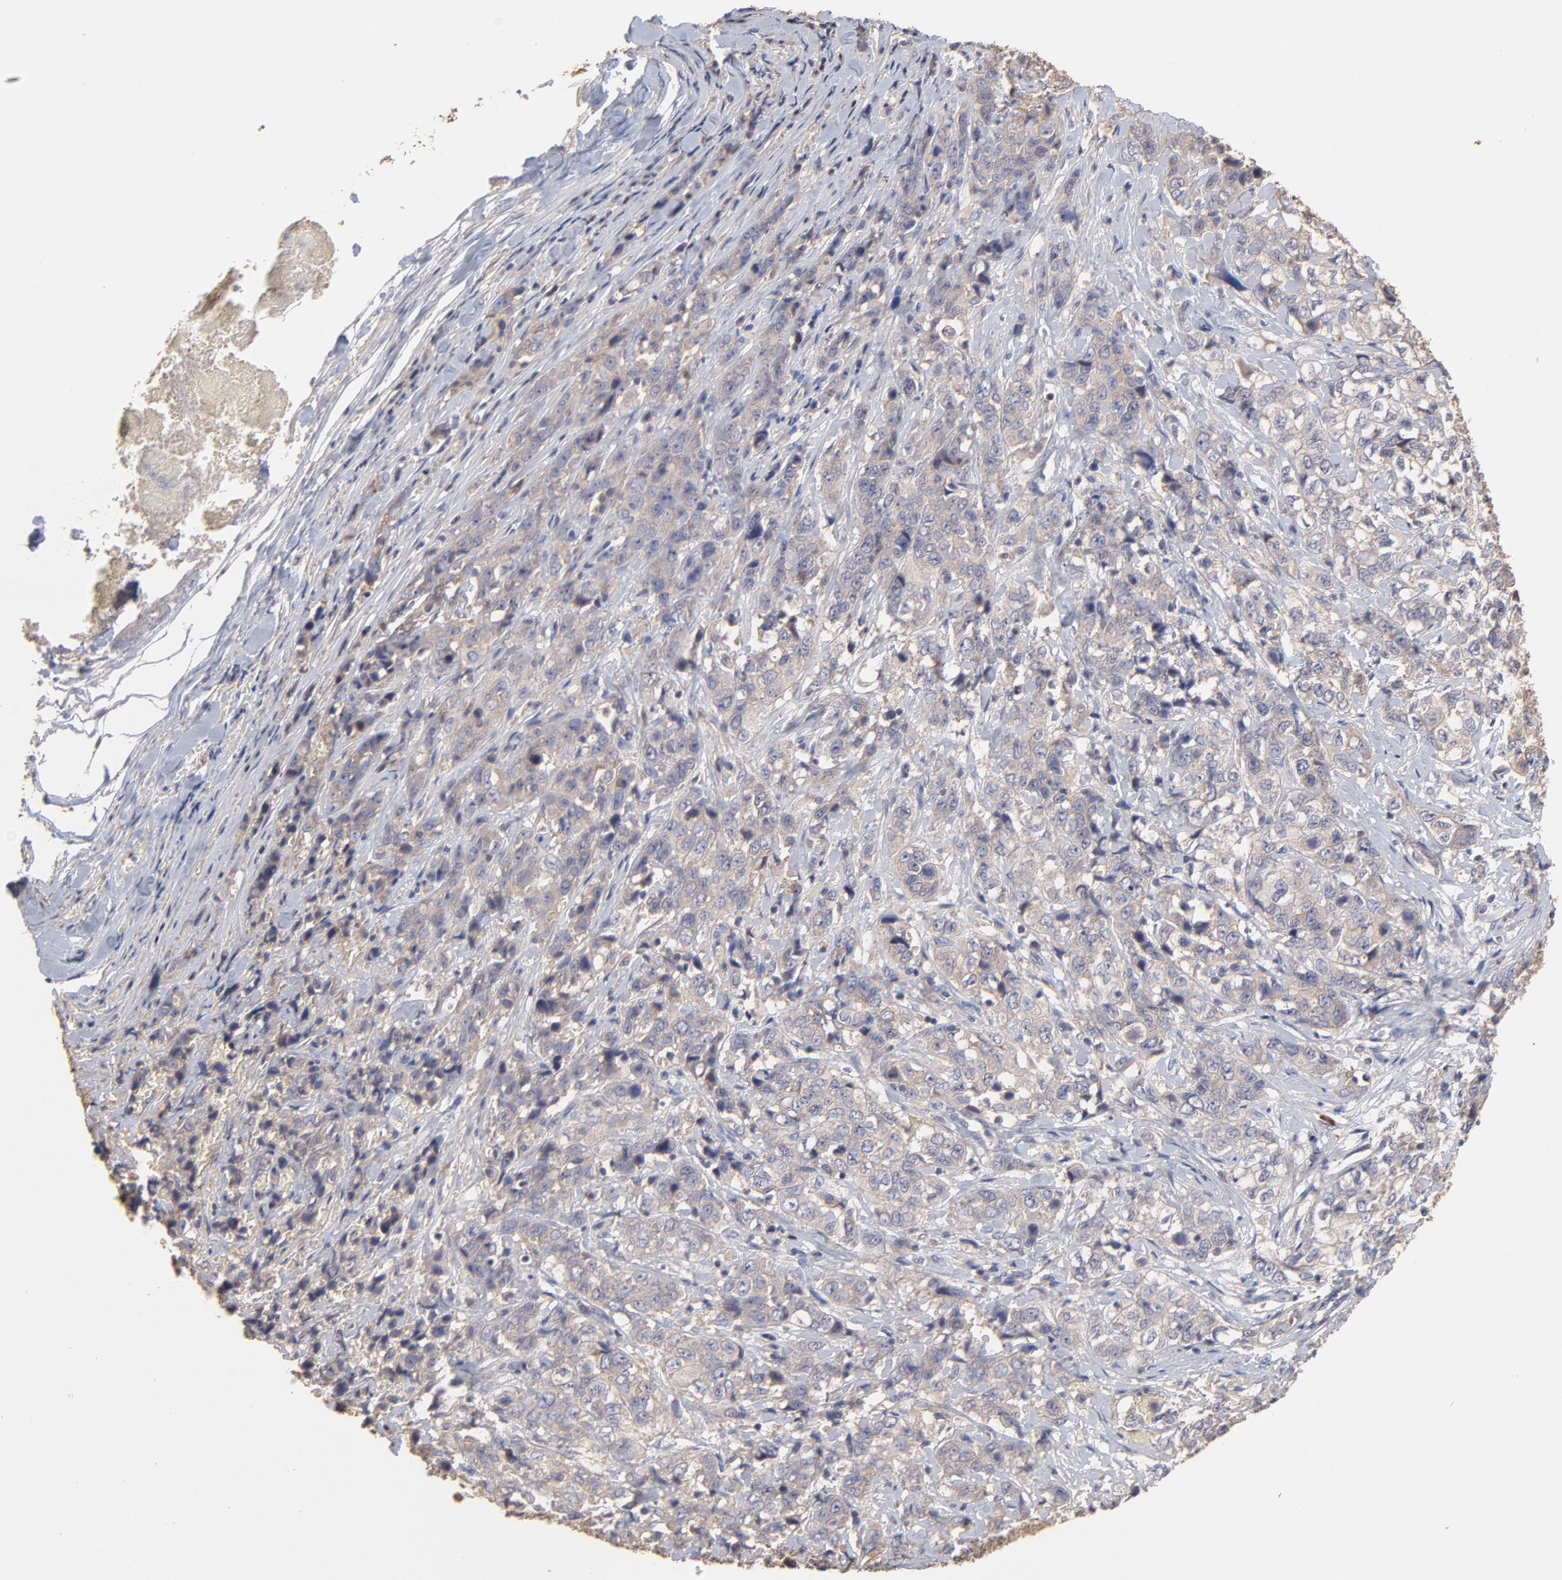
{"staining": {"intensity": "moderate", "quantity": ">75%", "location": "cytoplasmic/membranous"}, "tissue": "stomach cancer", "cell_type": "Tumor cells", "image_type": "cancer", "snomed": [{"axis": "morphology", "description": "Adenocarcinoma, NOS"}, {"axis": "topography", "description": "Stomach"}], "caption": "Protein expression by immunohistochemistry displays moderate cytoplasmic/membranous expression in about >75% of tumor cells in stomach cancer.", "gene": "TANGO2", "patient": {"sex": "male", "age": 48}}